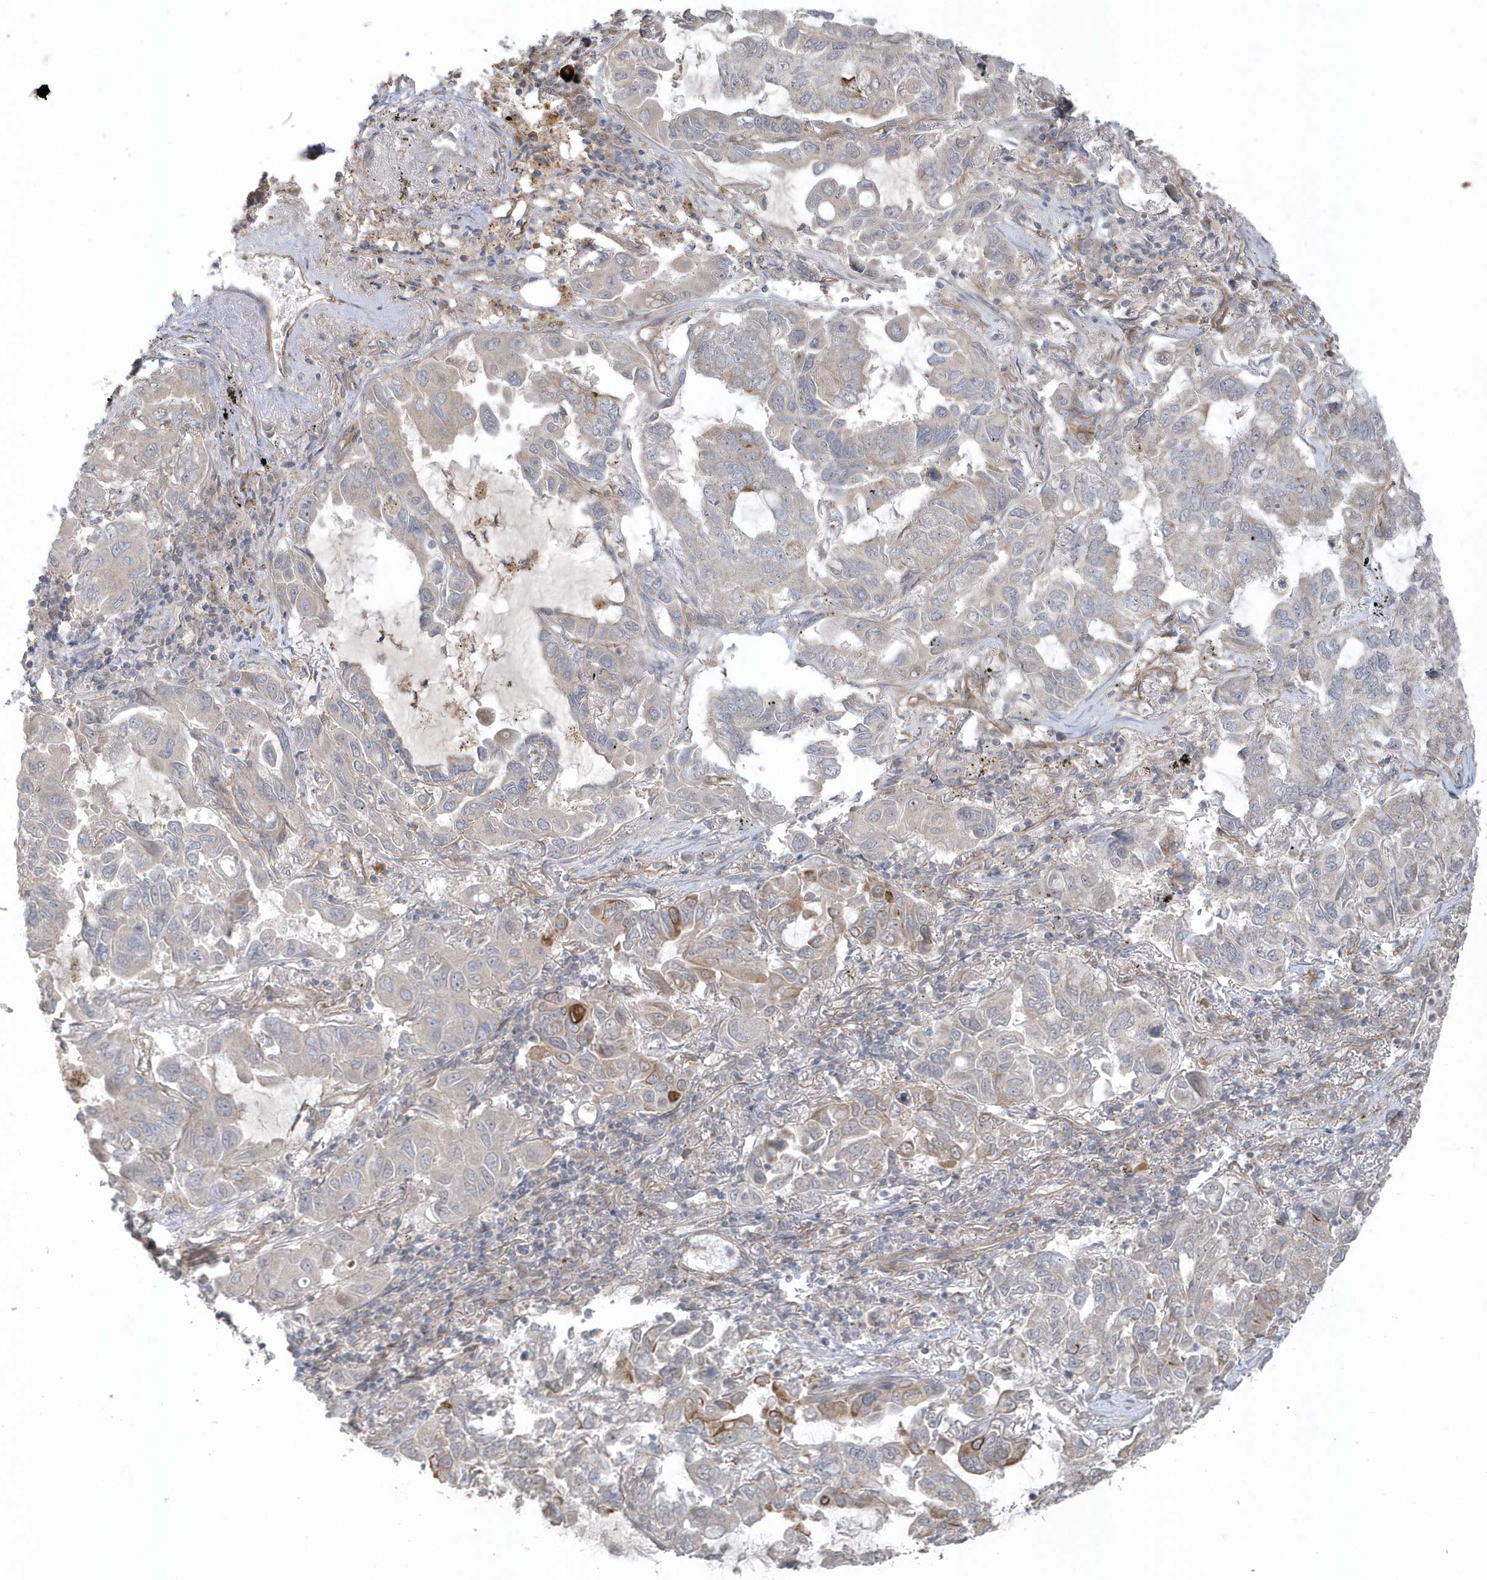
{"staining": {"intensity": "weak", "quantity": "<25%", "location": "cytoplasmic/membranous"}, "tissue": "lung cancer", "cell_type": "Tumor cells", "image_type": "cancer", "snomed": [{"axis": "morphology", "description": "Adenocarcinoma, NOS"}, {"axis": "topography", "description": "Lung"}], "caption": "Micrograph shows no significant protein expression in tumor cells of lung cancer (adenocarcinoma). Brightfield microscopy of immunohistochemistry stained with DAB (brown) and hematoxylin (blue), captured at high magnification.", "gene": "ACTR1A", "patient": {"sex": "male", "age": 64}}